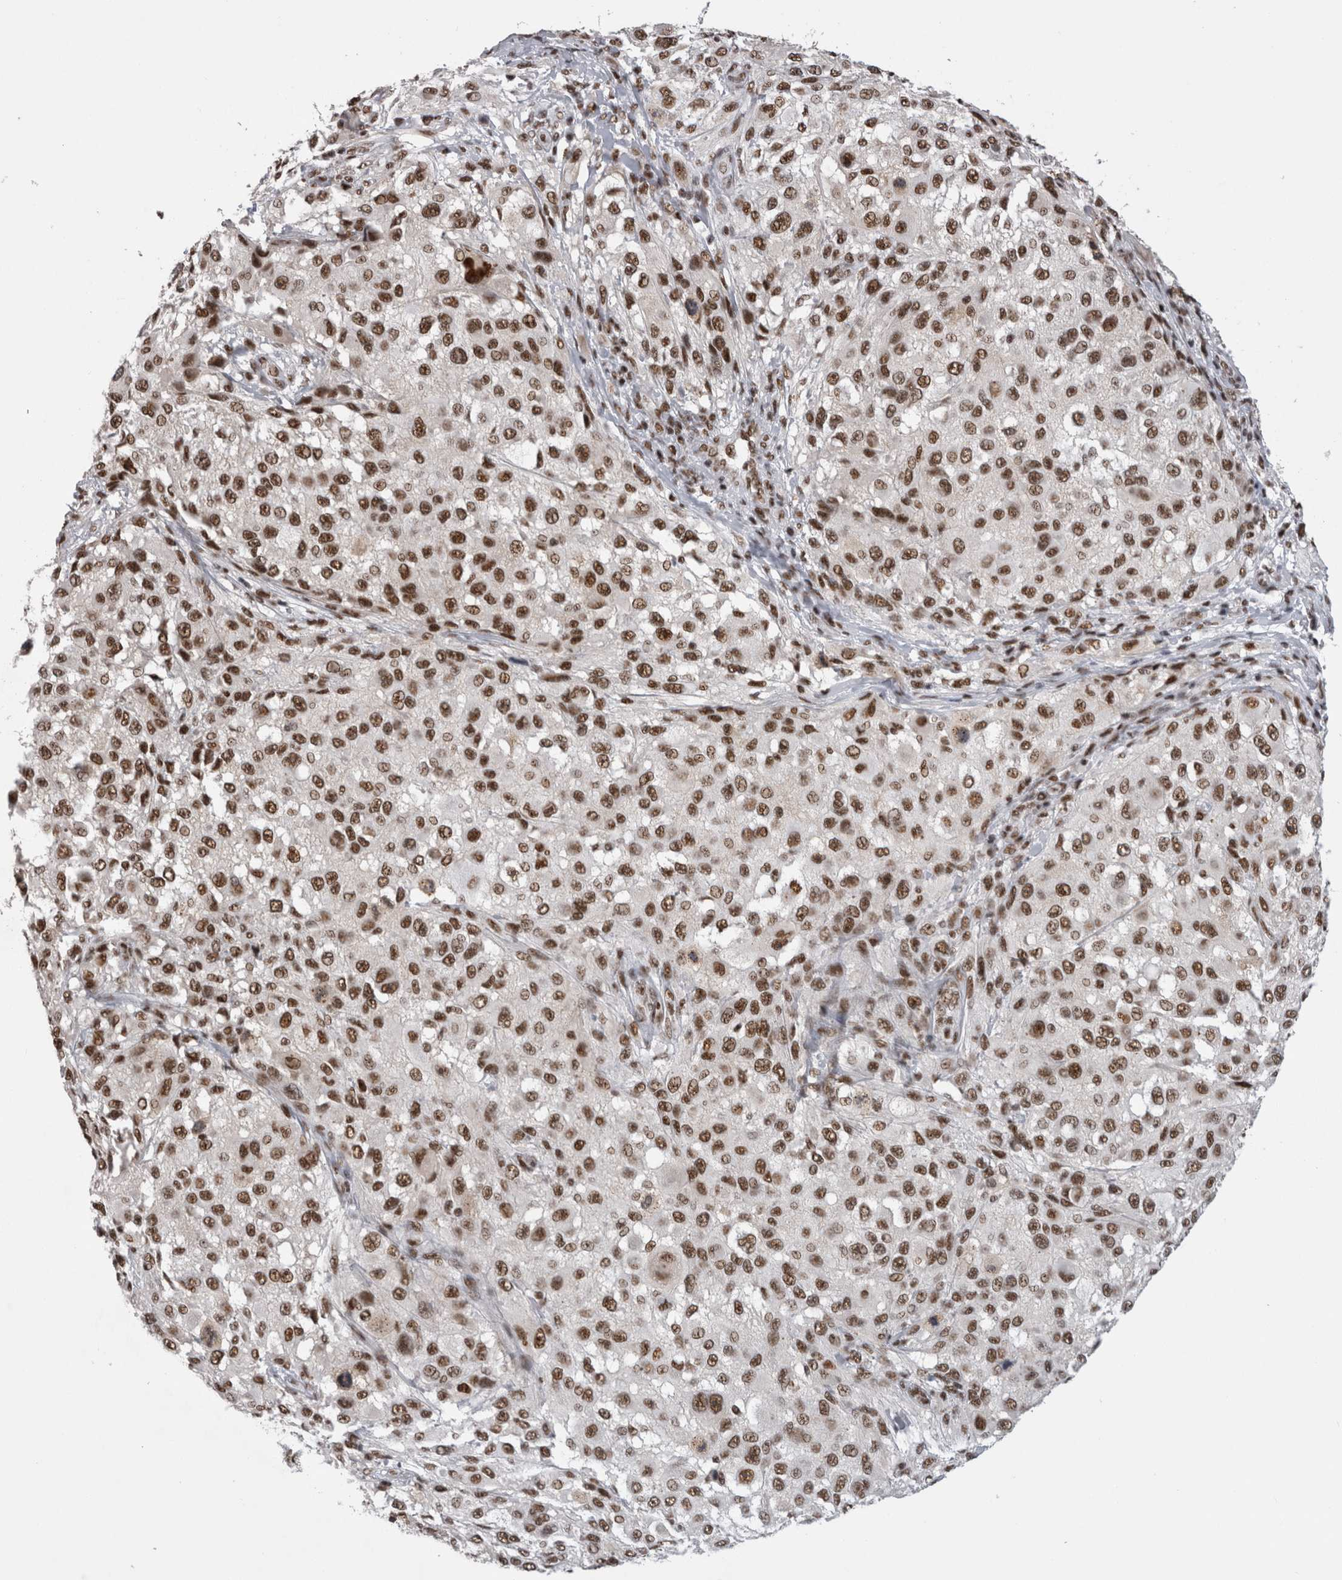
{"staining": {"intensity": "moderate", "quantity": ">75%", "location": "nuclear"}, "tissue": "melanoma", "cell_type": "Tumor cells", "image_type": "cancer", "snomed": [{"axis": "morphology", "description": "Necrosis, NOS"}, {"axis": "morphology", "description": "Malignant melanoma, NOS"}, {"axis": "topography", "description": "Skin"}], "caption": "A medium amount of moderate nuclear positivity is appreciated in about >75% of tumor cells in melanoma tissue.", "gene": "CDK11A", "patient": {"sex": "female", "age": 87}}